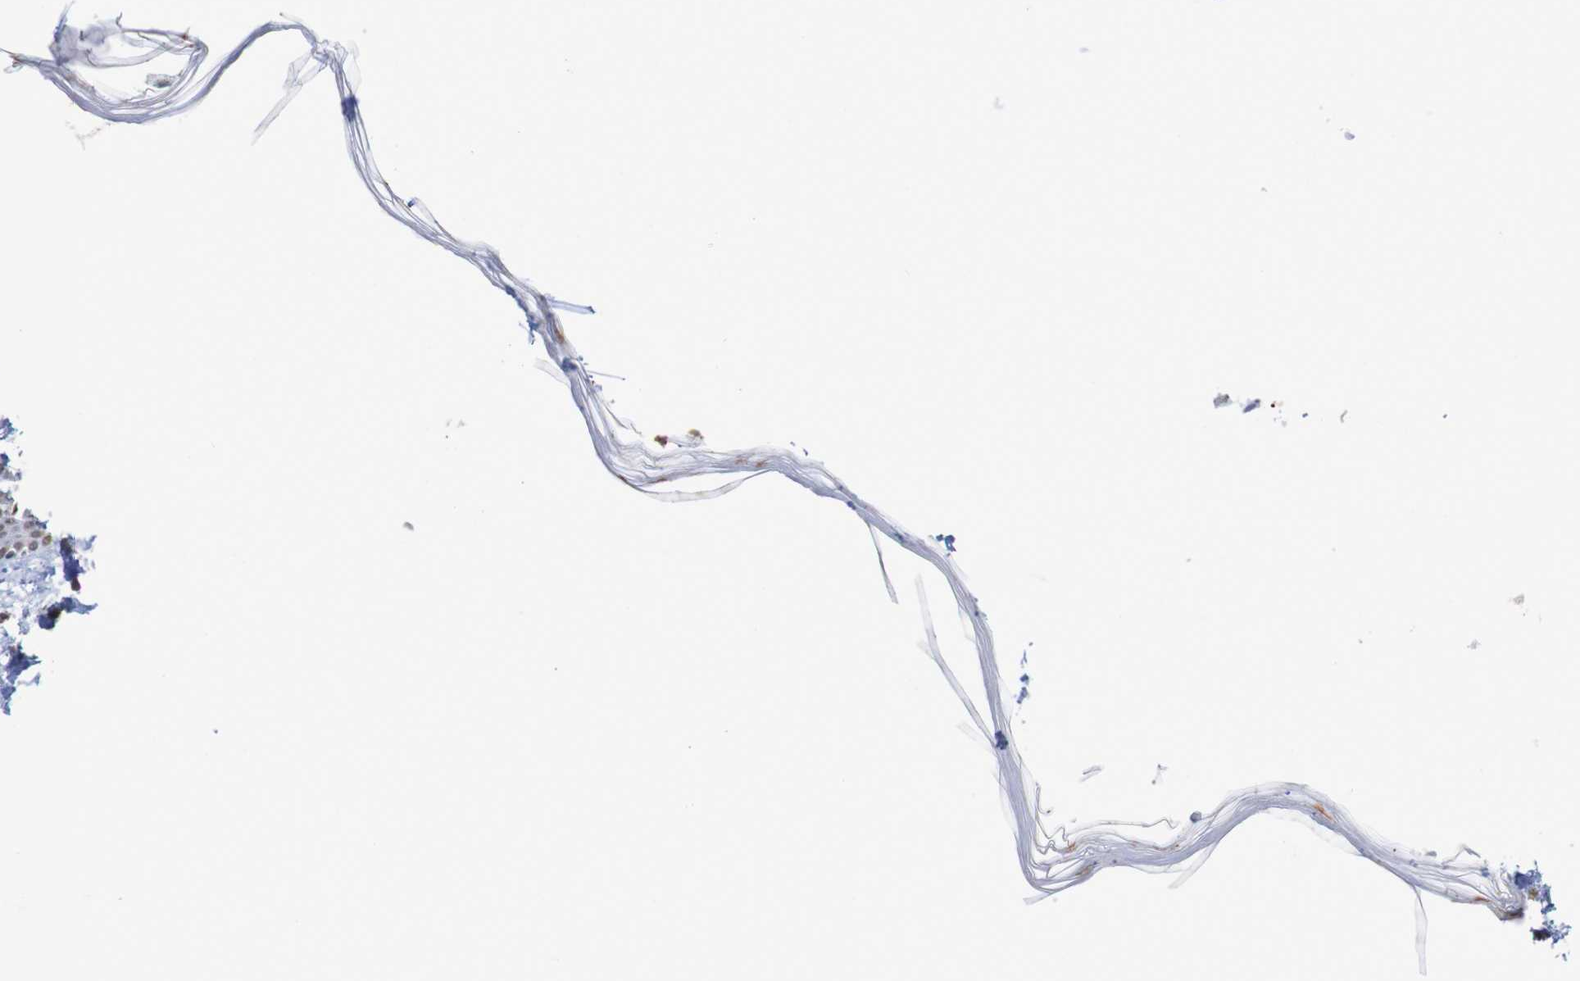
{"staining": {"intensity": "weak", "quantity": ">75%", "location": "nuclear"}, "tissue": "skin", "cell_type": "Fibroblasts", "image_type": "normal", "snomed": [{"axis": "morphology", "description": "Normal tissue, NOS"}, {"axis": "topography", "description": "Skin"}], "caption": "An image showing weak nuclear expression in about >75% of fibroblasts in normal skin, as visualized by brown immunohistochemical staining.", "gene": "MRTFB", "patient": {"sex": "male", "age": 53}}